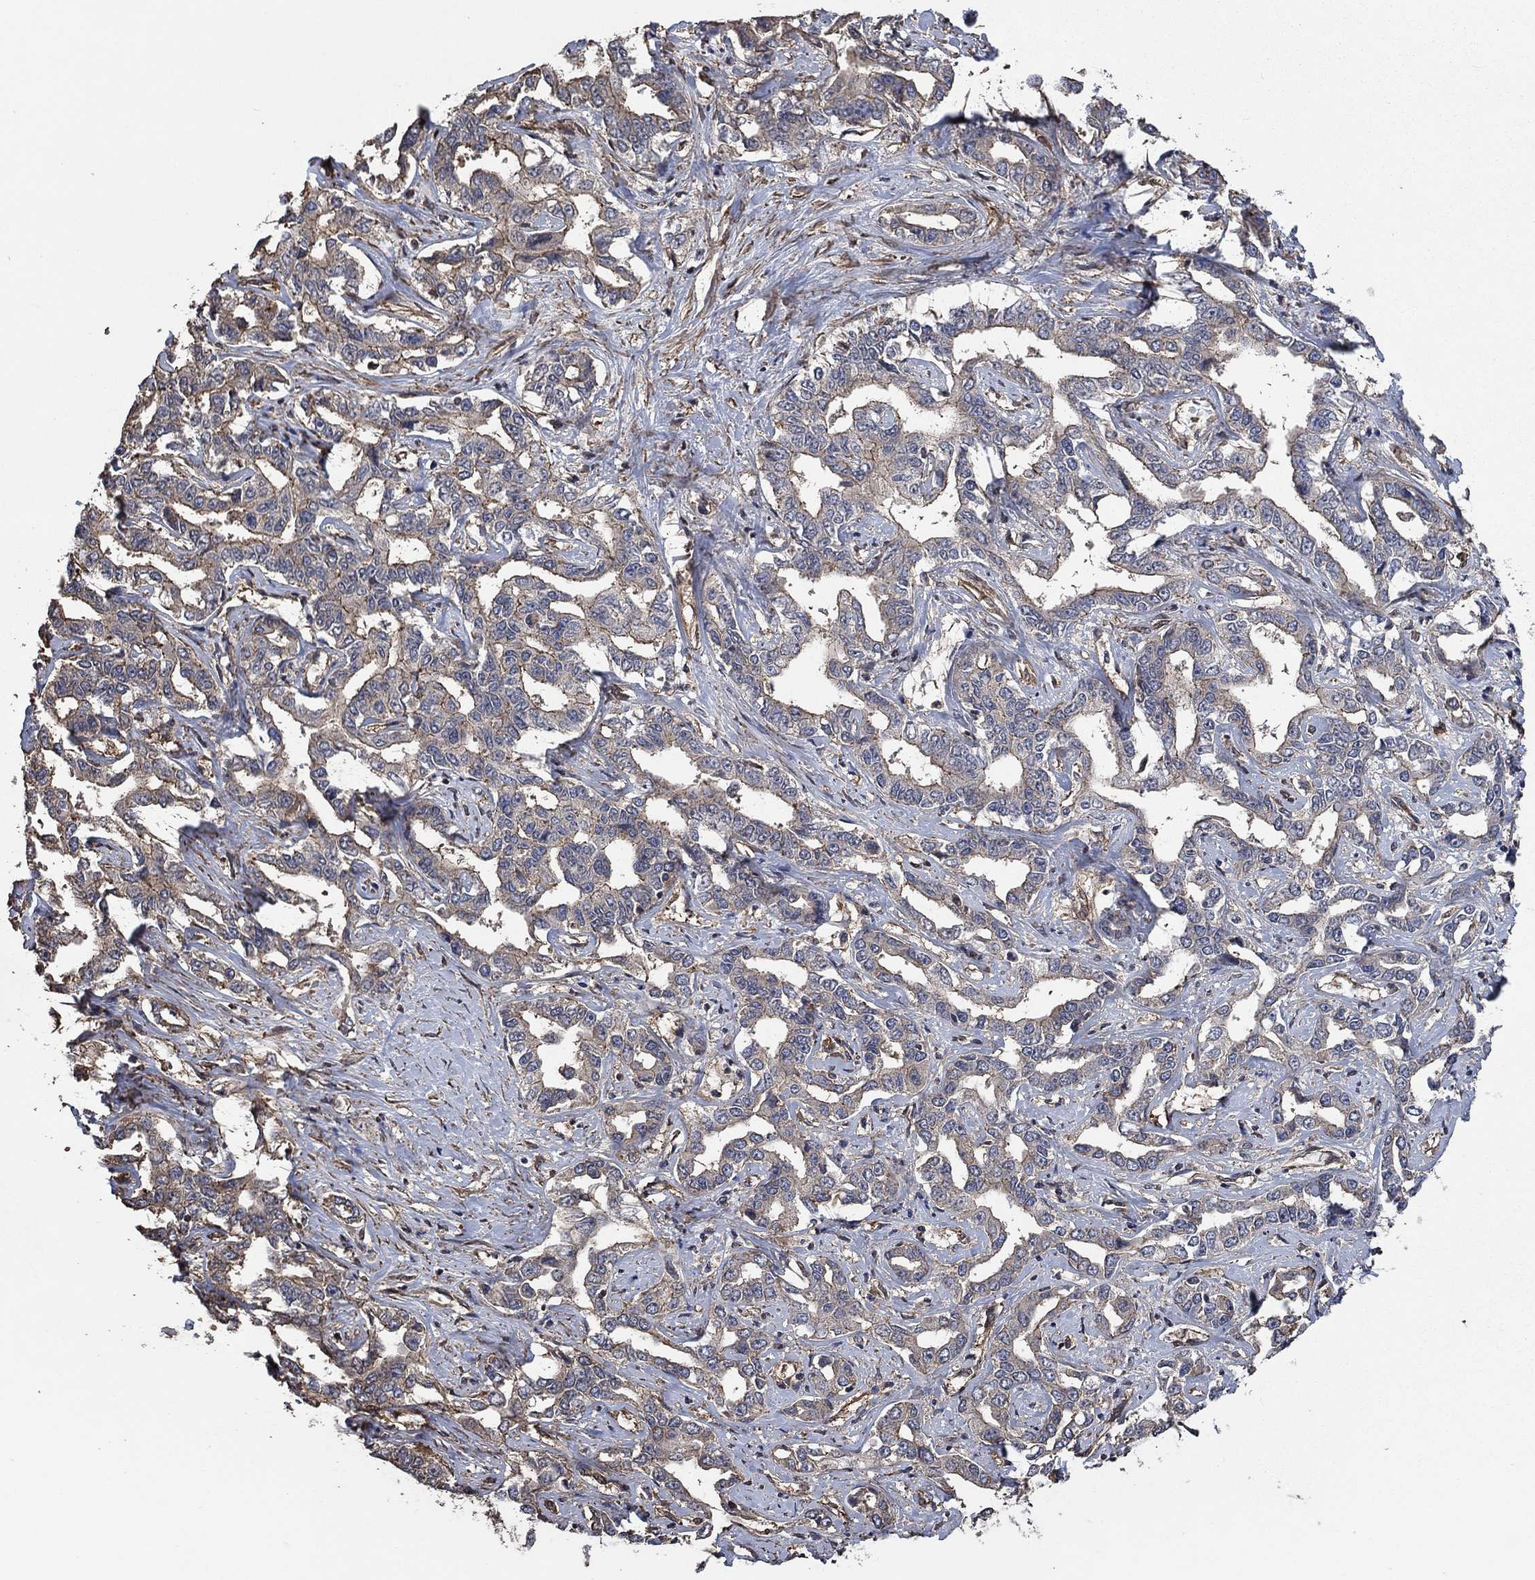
{"staining": {"intensity": "moderate", "quantity": "25%-75%", "location": "cytoplasmic/membranous"}, "tissue": "liver cancer", "cell_type": "Tumor cells", "image_type": "cancer", "snomed": [{"axis": "morphology", "description": "Cholangiocarcinoma"}, {"axis": "topography", "description": "Liver"}], "caption": "An IHC image of neoplastic tissue is shown. Protein staining in brown labels moderate cytoplasmic/membranous positivity in cholangiocarcinoma (liver) within tumor cells. (DAB (3,3'-diaminobenzidine) IHC, brown staining for protein, blue staining for nuclei).", "gene": "PDE3A", "patient": {"sex": "male", "age": 59}}